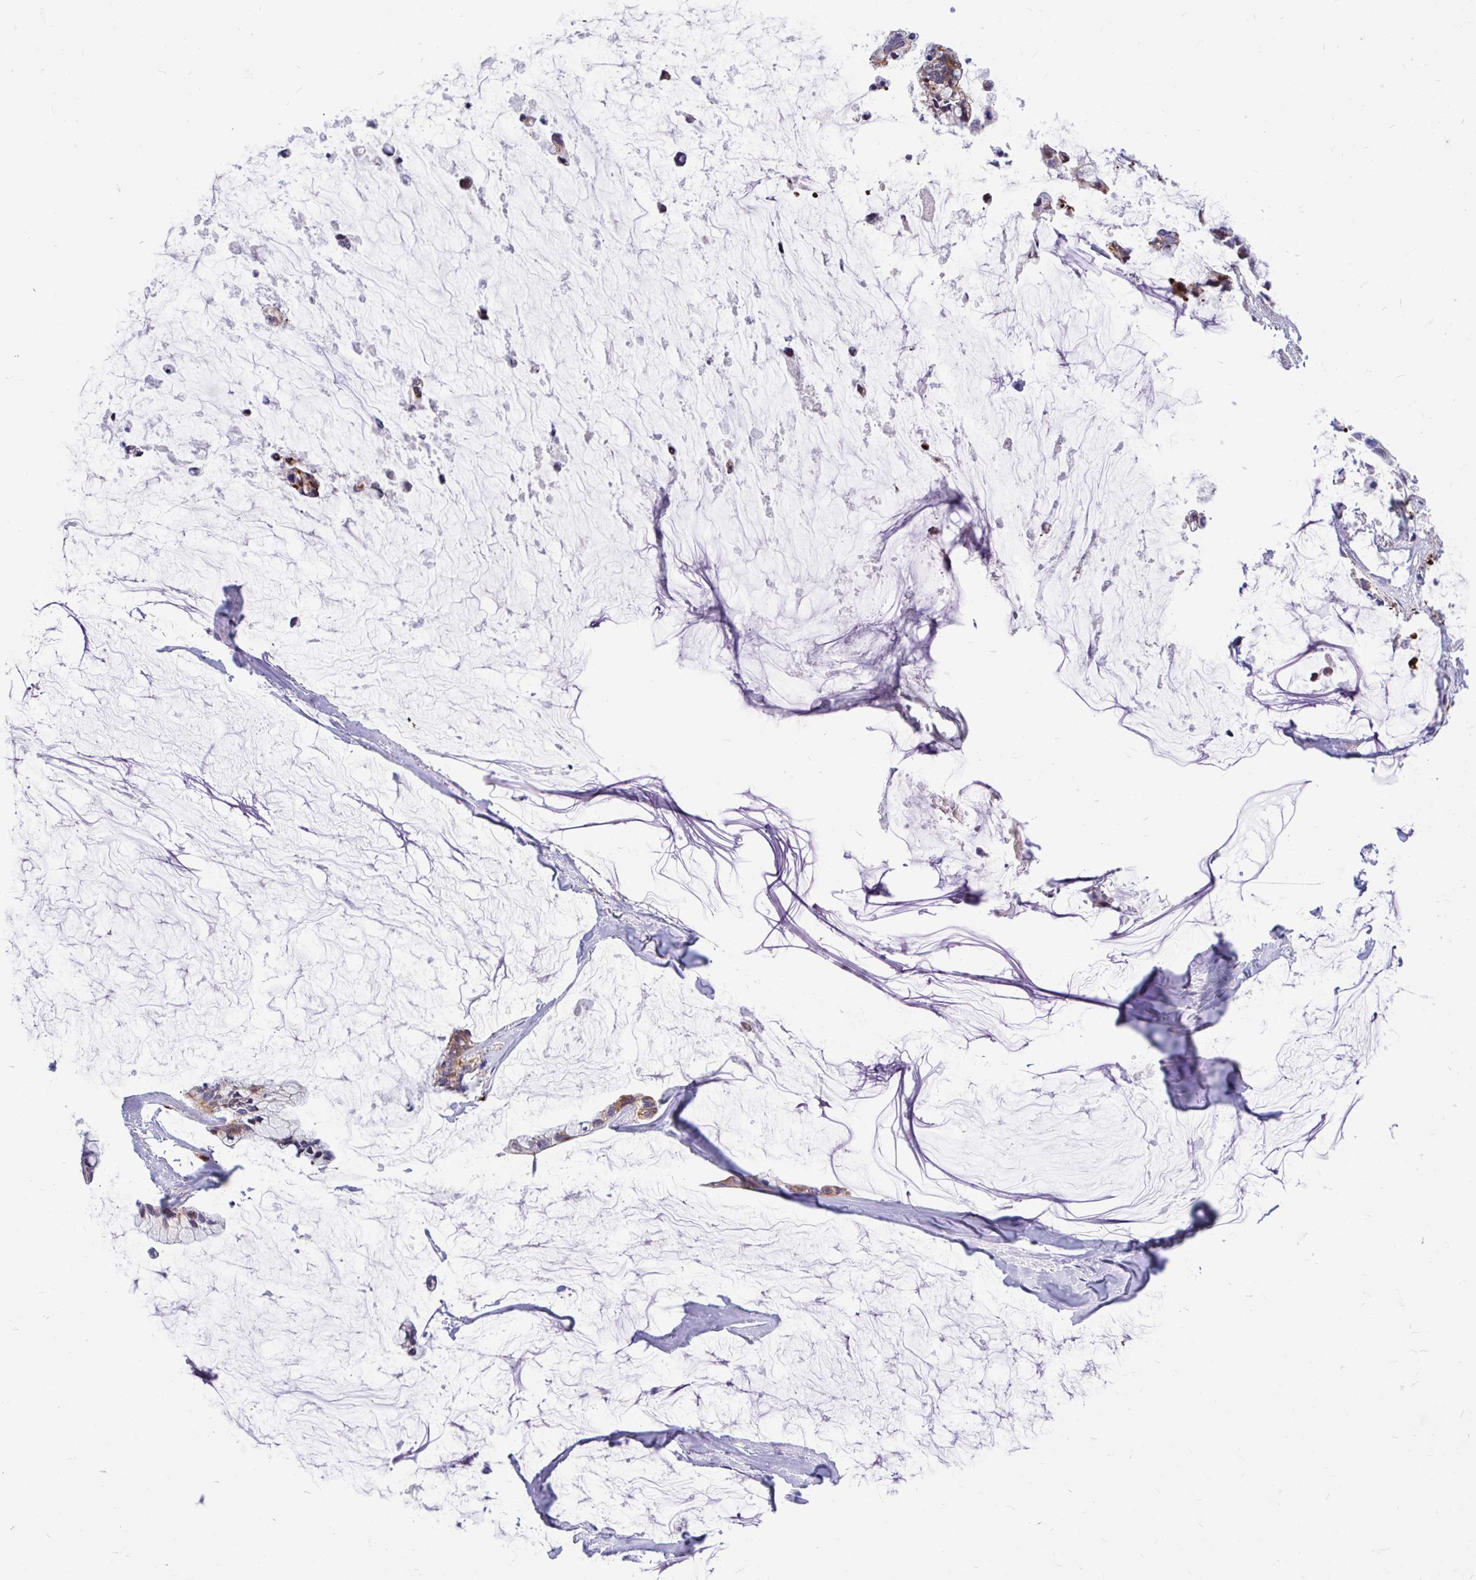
{"staining": {"intensity": "moderate", "quantity": "<25%", "location": "cytoplasmic/membranous"}, "tissue": "ovarian cancer", "cell_type": "Tumor cells", "image_type": "cancer", "snomed": [{"axis": "morphology", "description": "Cystadenocarcinoma, mucinous, NOS"}, {"axis": "topography", "description": "Ovary"}], "caption": "Brown immunohistochemical staining in ovarian mucinous cystadenocarcinoma exhibits moderate cytoplasmic/membranous expression in approximately <25% of tumor cells.", "gene": "ESPNL", "patient": {"sex": "female", "age": 39}}